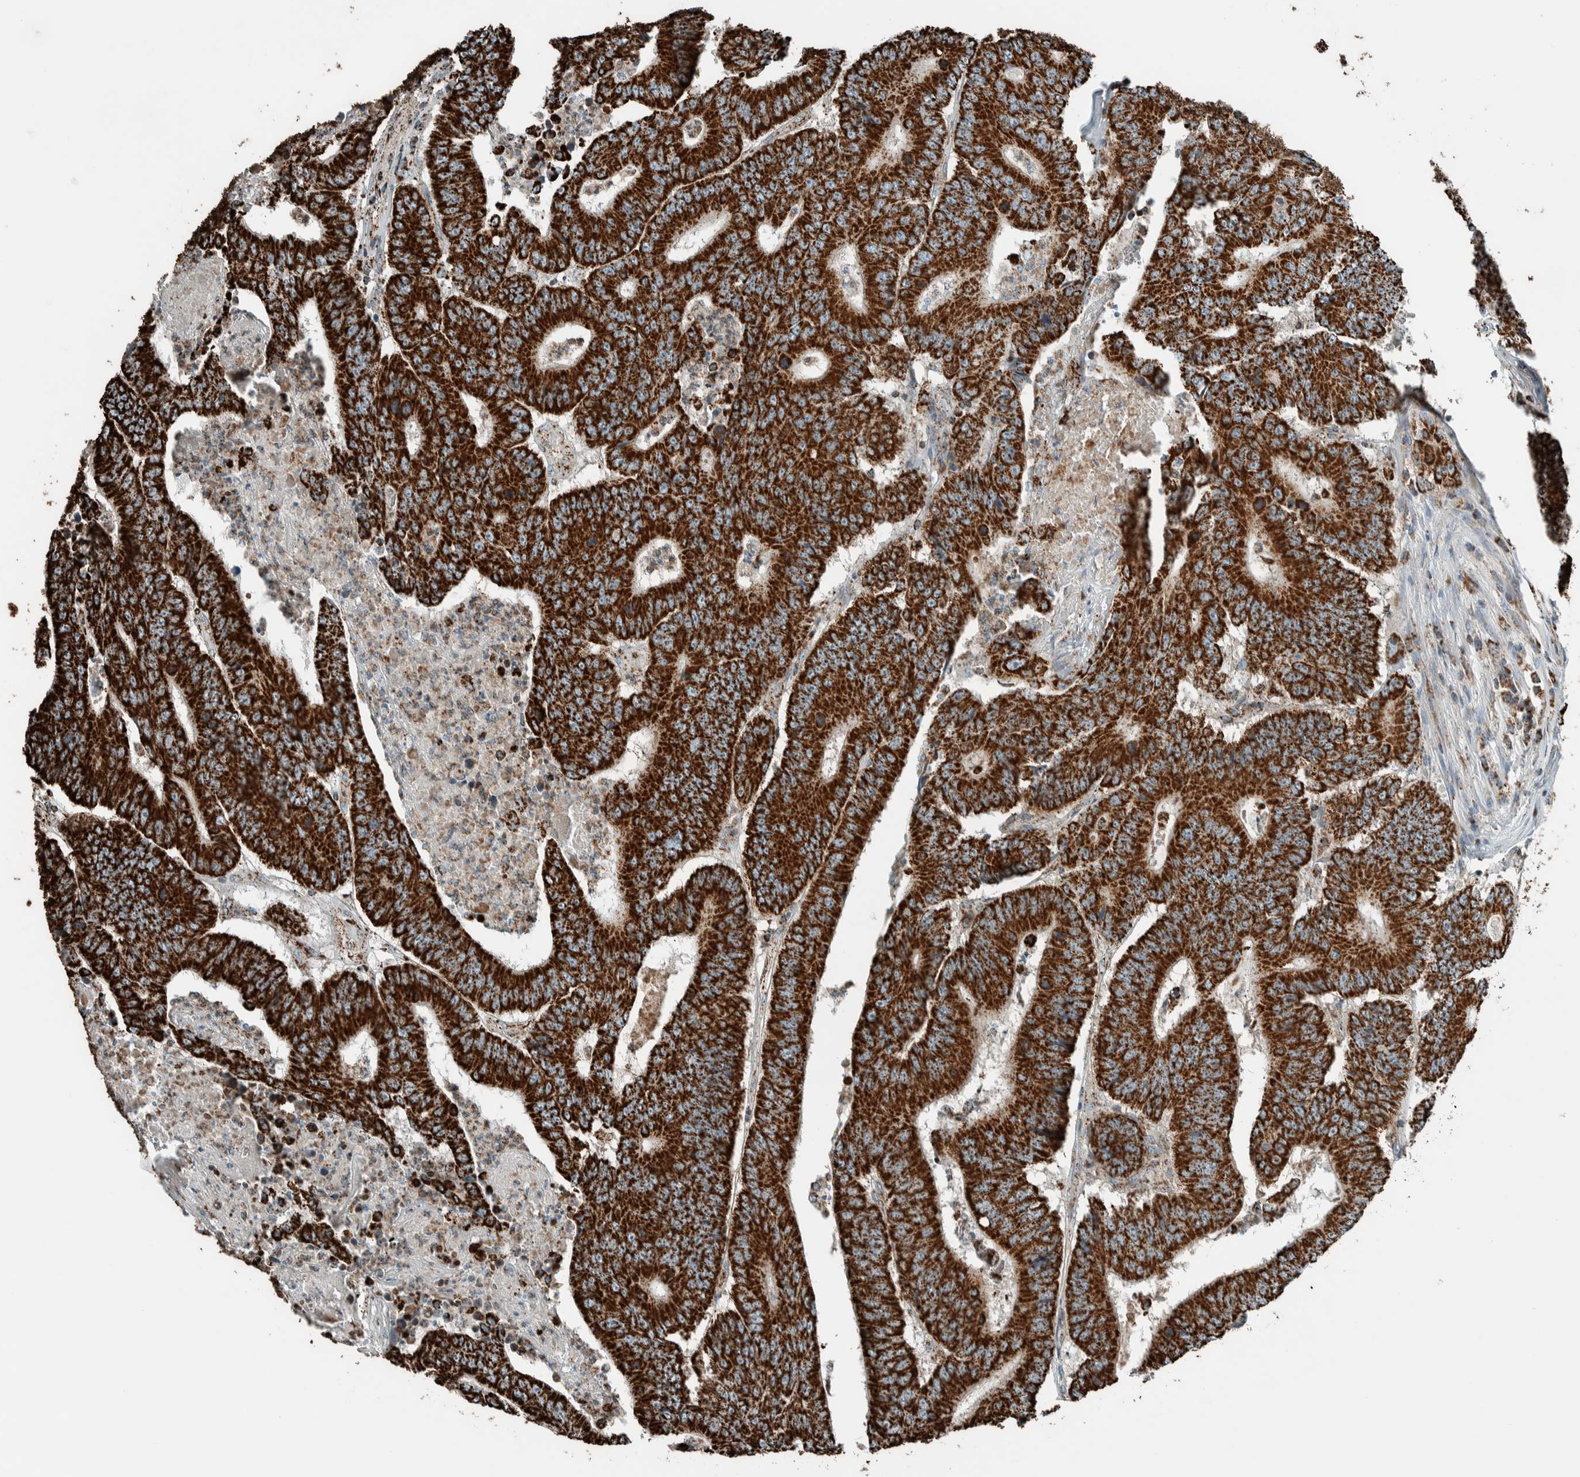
{"staining": {"intensity": "strong", "quantity": ">75%", "location": "cytoplasmic/membranous"}, "tissue": "colorectal cancer", "cell_type": "Tumor cells", "image_type": "cancer", "snomed": [{"axis": "morphology", "description": "Adenocarcinoma, NOS"}, {"axis": "topography", "description": "Colon"}], "caption": "There is high levels of strong cytoplasmic/membranous expression in tumor cells of adenocarcinoma (colorectal), as demonstrated by immunohistochemical staining (brown color).", "gene": "ZNF454", "patient": {"sex": "male", "age": 83}}